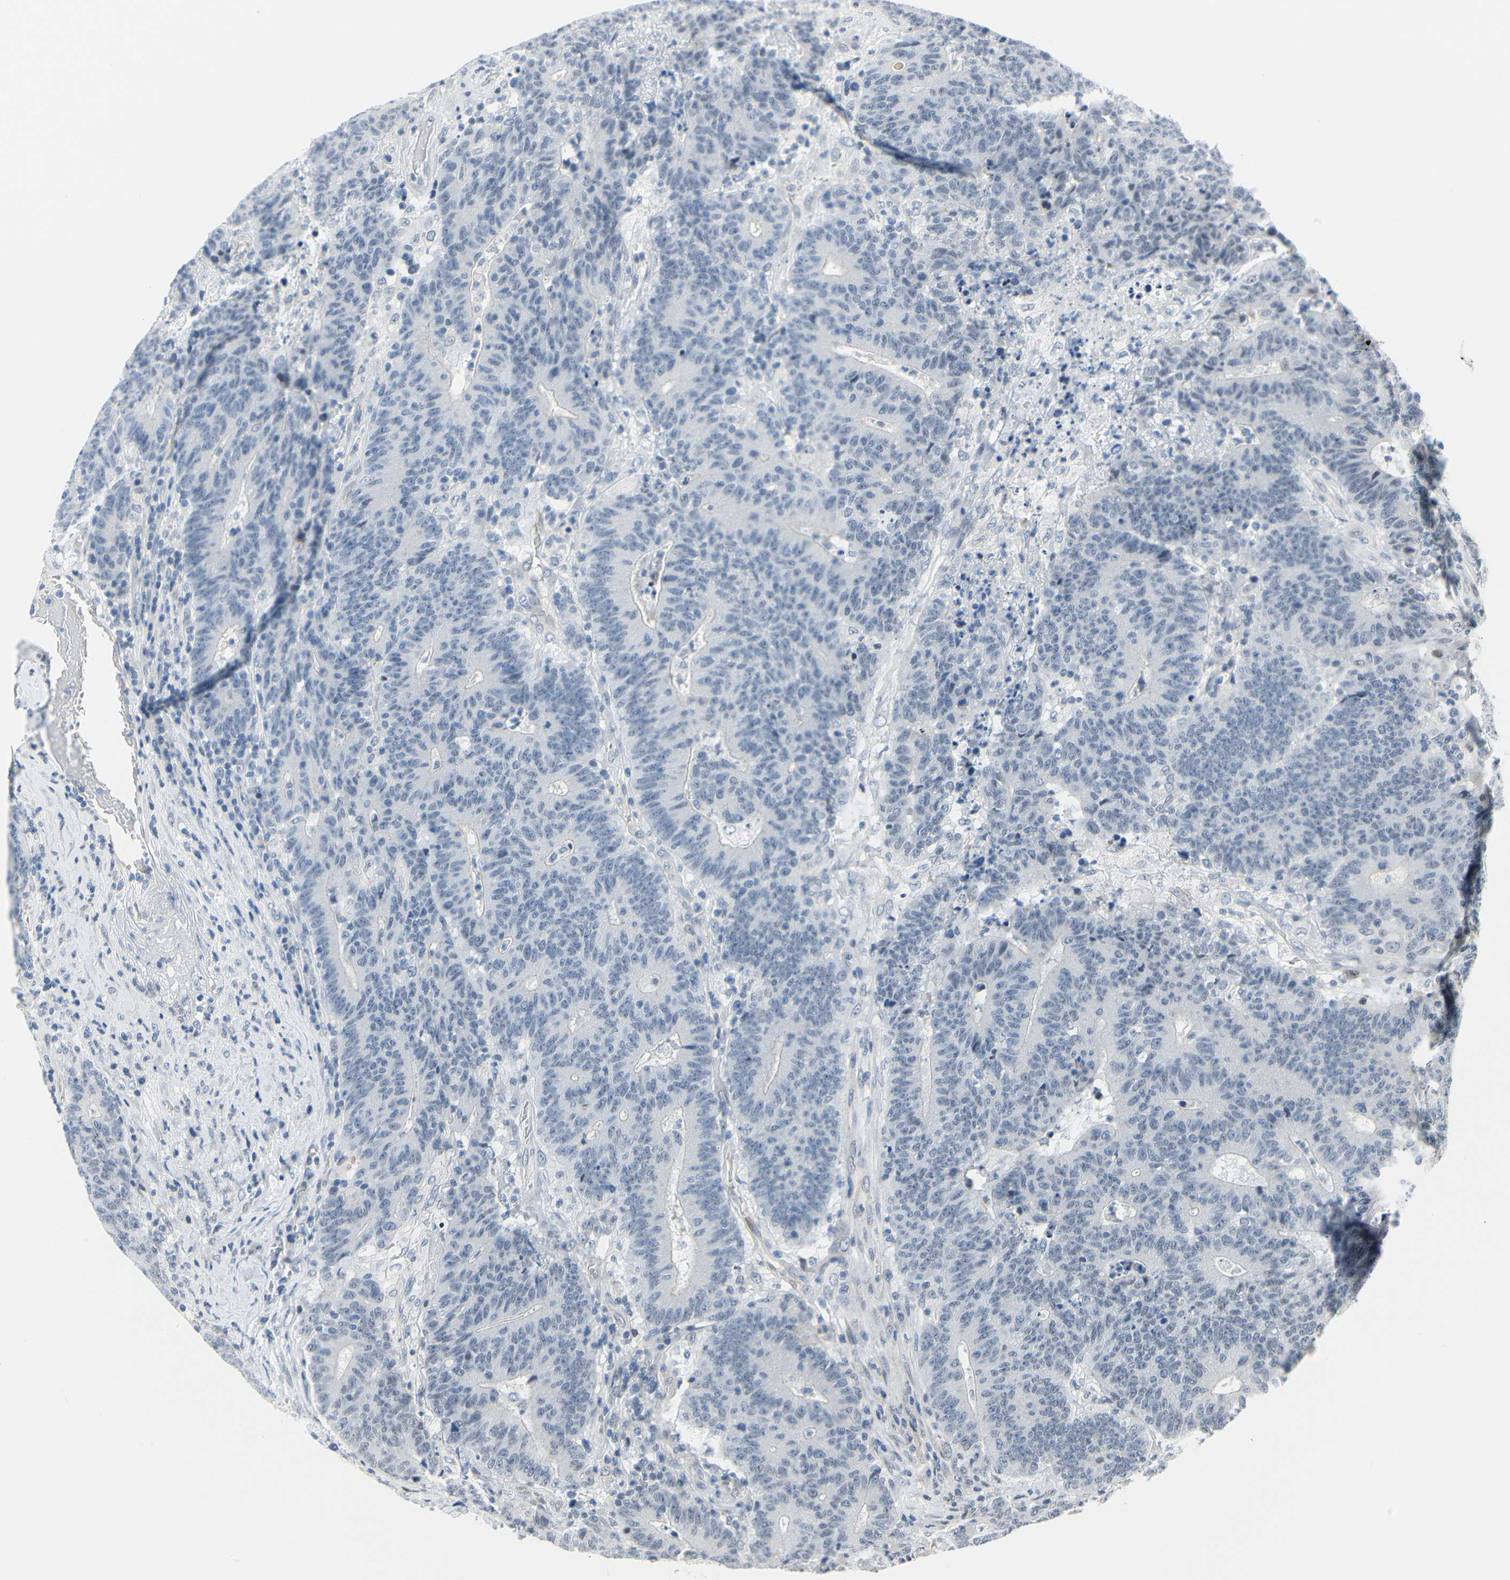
{"staining": {"intensity": "negative", "quantity": "none", "location": "none"}, "tissue": "colorectal cancer", "cell_type": "Tumor cells", "image_type": "cancer", "snomed": [{"axis": "morphology", "description": "Normal tissue, NOS"}, {"axis": "morphology", "description": "Adenocarcinoma, NOS"}, {"axis": "topography", "description": "Colon"}], "caption": "High power microscopy micrograph of an immunohistochemistry (IHC) micrograph of colorectal cancer (adenocarcinoma), revealing no significant staining in tumor cells.", "gene": "IMPG2", "patient": {"sex": "female", "age": 75}}